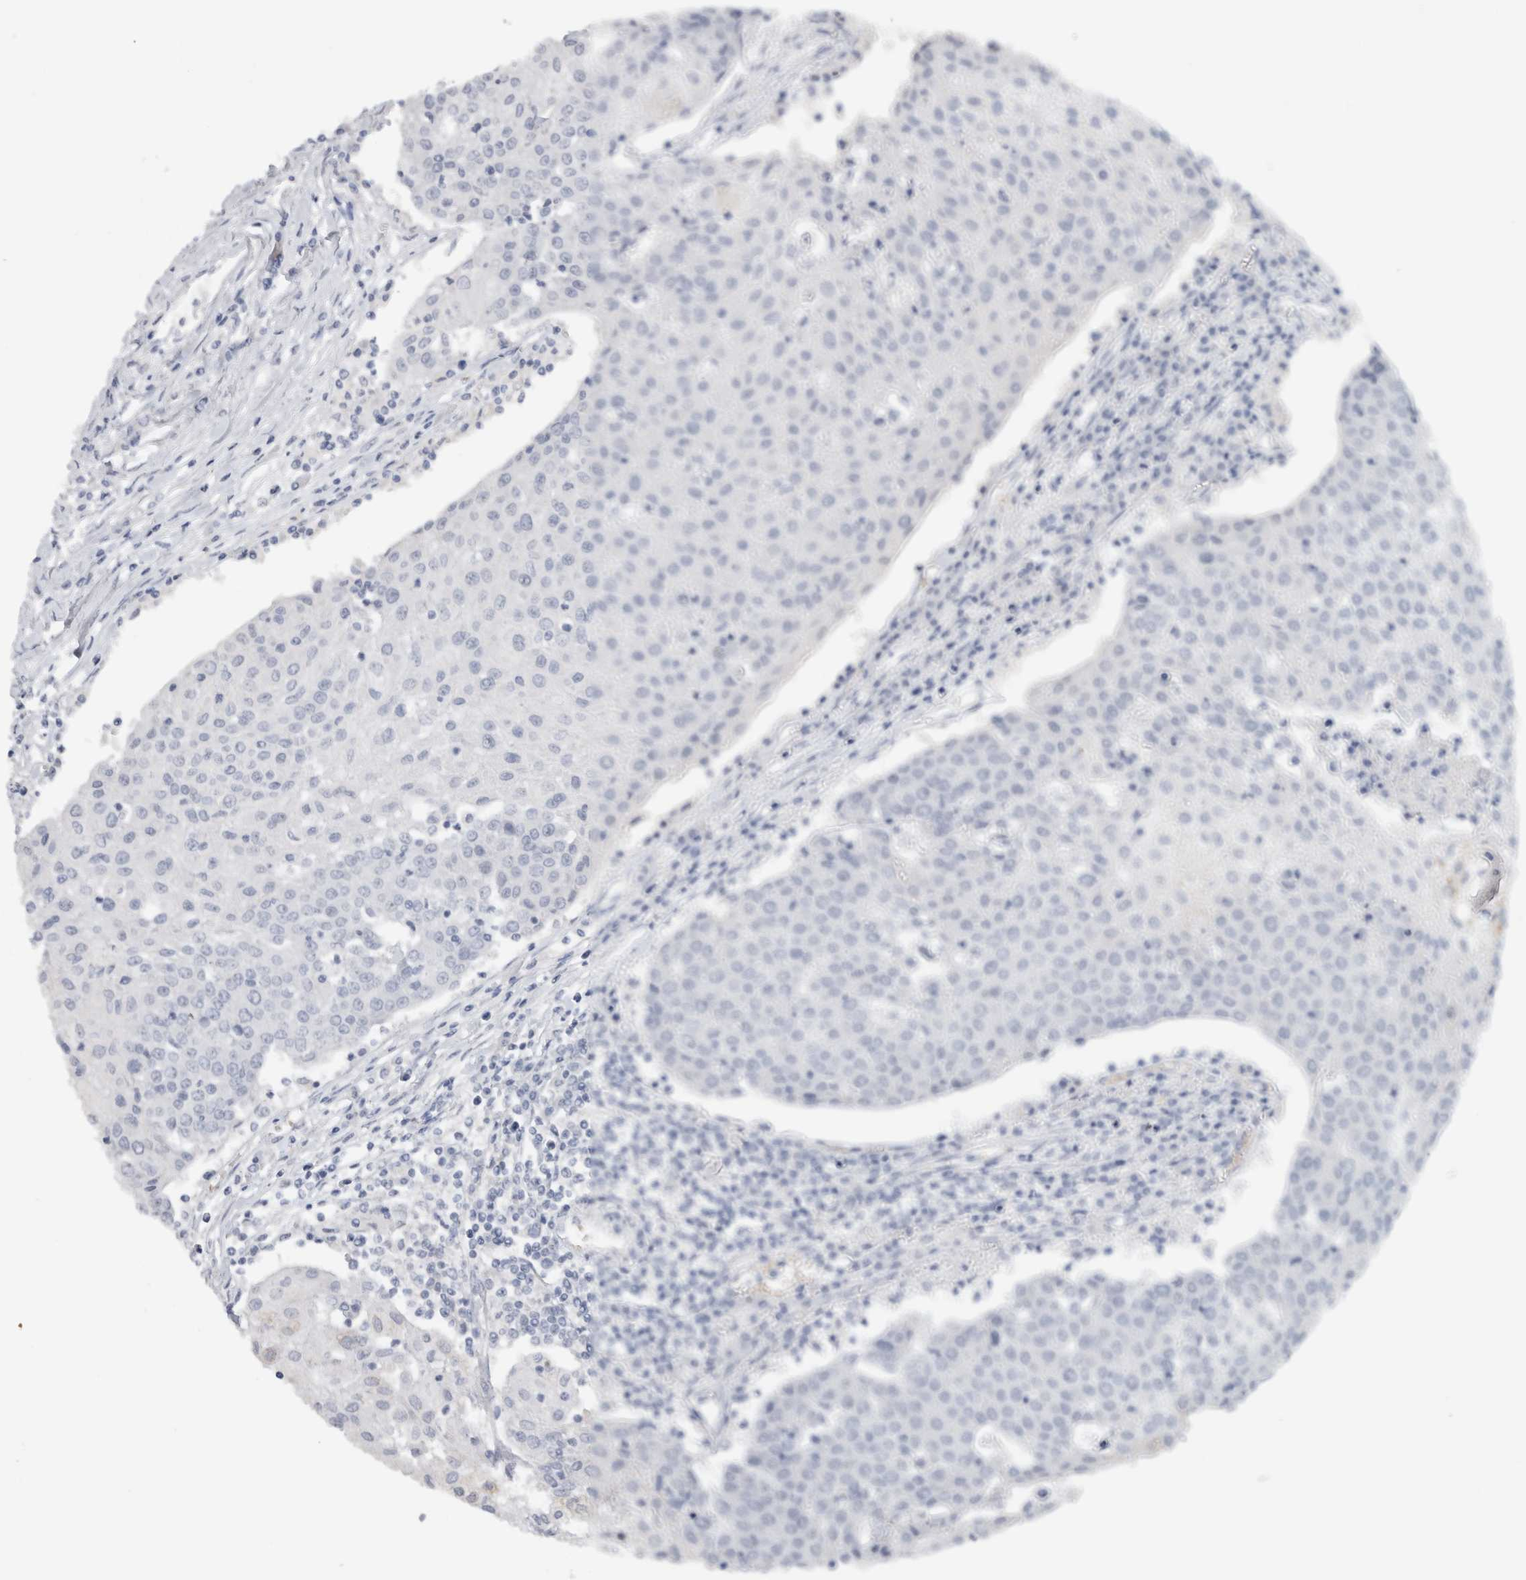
{"staining": {"intensity": "negative", "quantity": "none", "location": "none"}, "tissue": "urothelial cancer", "cell_type": "Tumor cells", "image_type": "cancer", "snomed": [{"axis": "morphology", "description": "Urothelial carcinoma, High grade"}, {"axis": "topography", "description": "Urinary bladder"}], "caption": "Tumor cells are negative for protein expression in human high-grade urothelial carcinoma. Brightfield microscopy of immunohistochemistry (IHC) stained with DAB (3,3'-diaminobenzidine) (brown) and hematoxylin (blue), captured at high magnification.", "gene": "FMR1NB", "patient": {"sex": "female", "age": 85}}